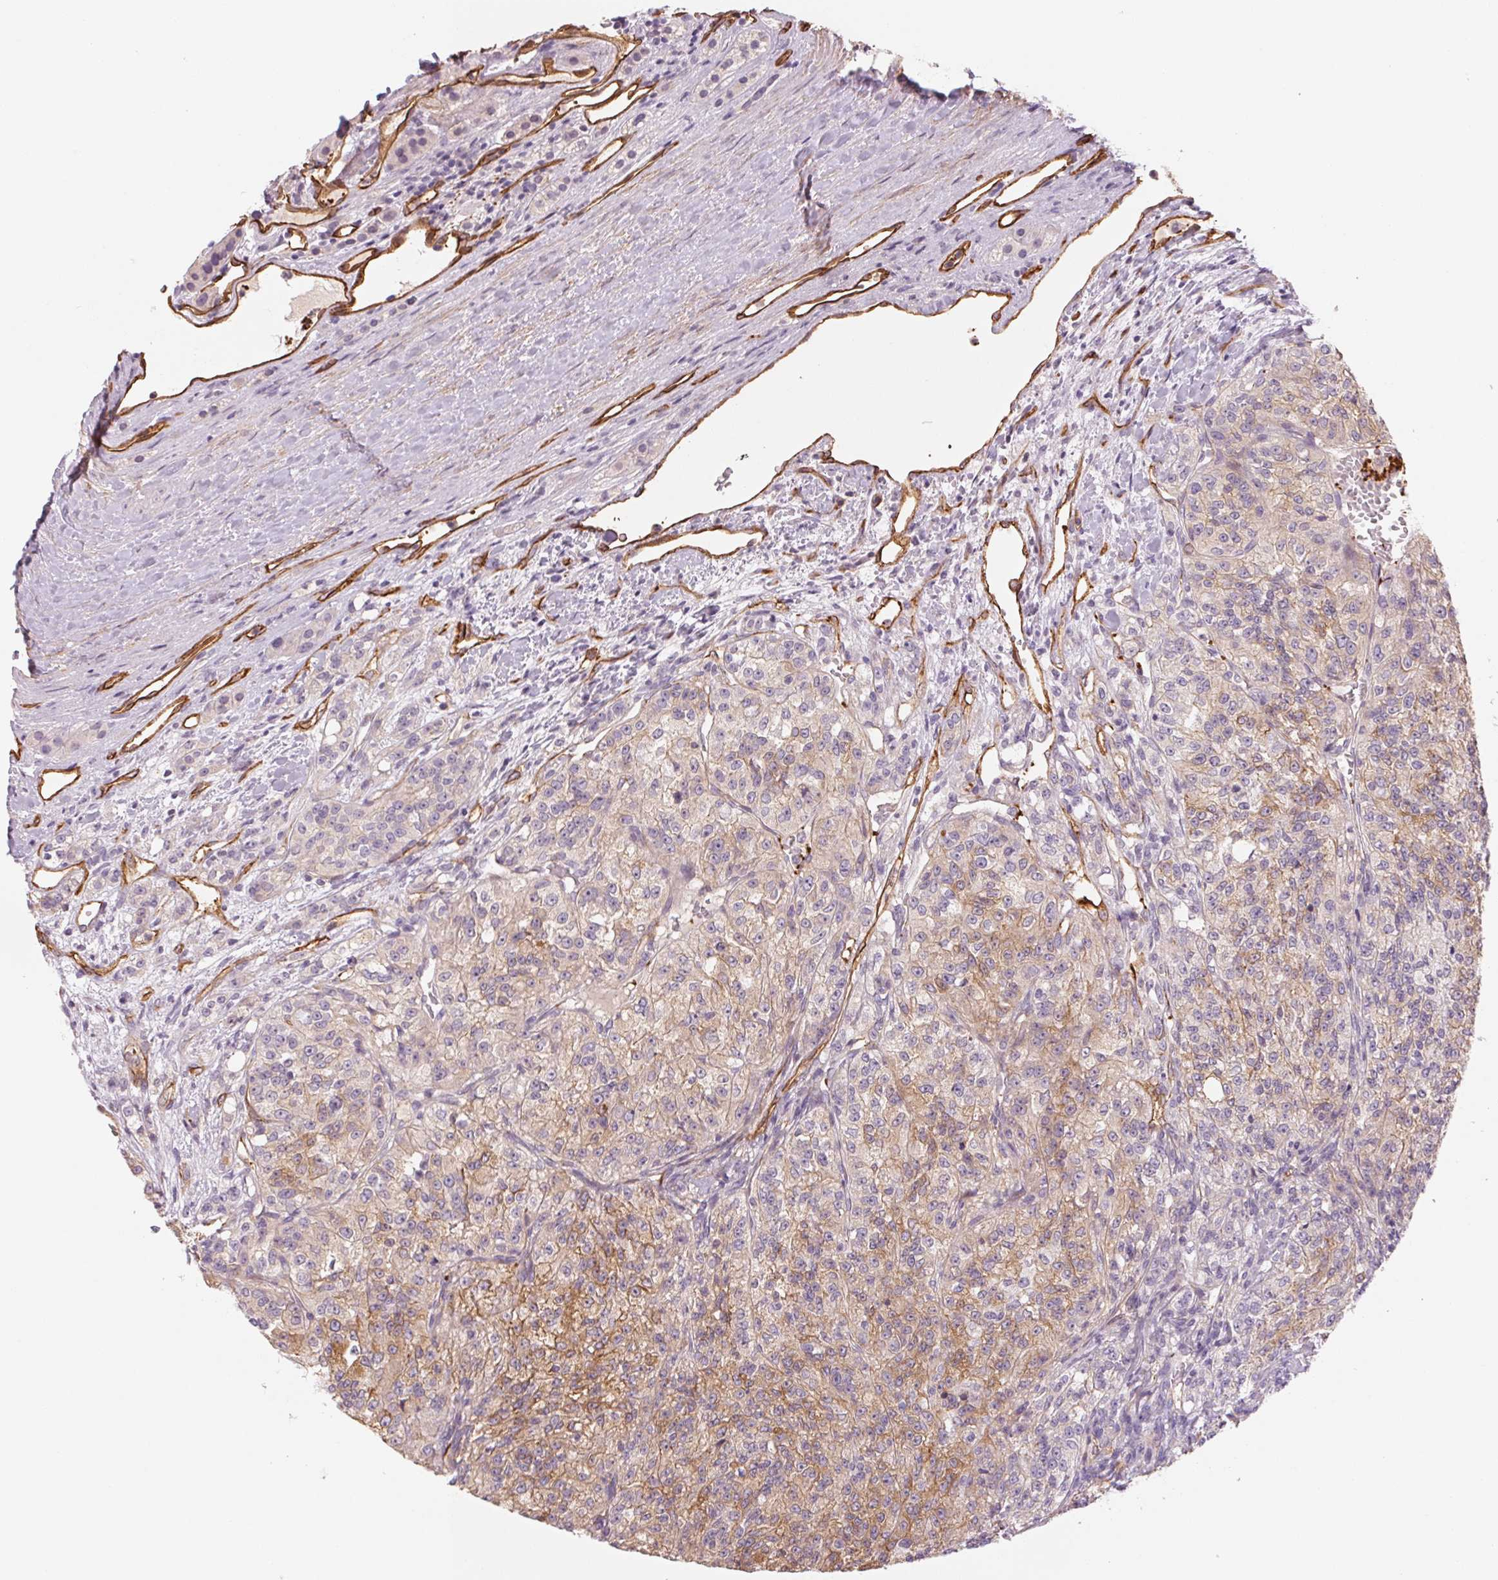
{"staining": {"intensity": "moderate", "quantity": "25%-75%", "location": "cytoplasmic/membranous"}, "tissue": "renal cancer", "cell_type": "Tumor cells", "image_type": "cancer", "snomed": [{"axis": "morphology", "description": "Adenocarcinoma, NOS"}, {"axis": "topography", "description": "Kidney"}], "caption": "Protein staining exhibits moderate cytoplasmic/membranous positivity in about 25%-75% of tumor cells in renal cancer.", "gene": "ANKRD13B", "patient": {"sex": "female", "age": 63}}